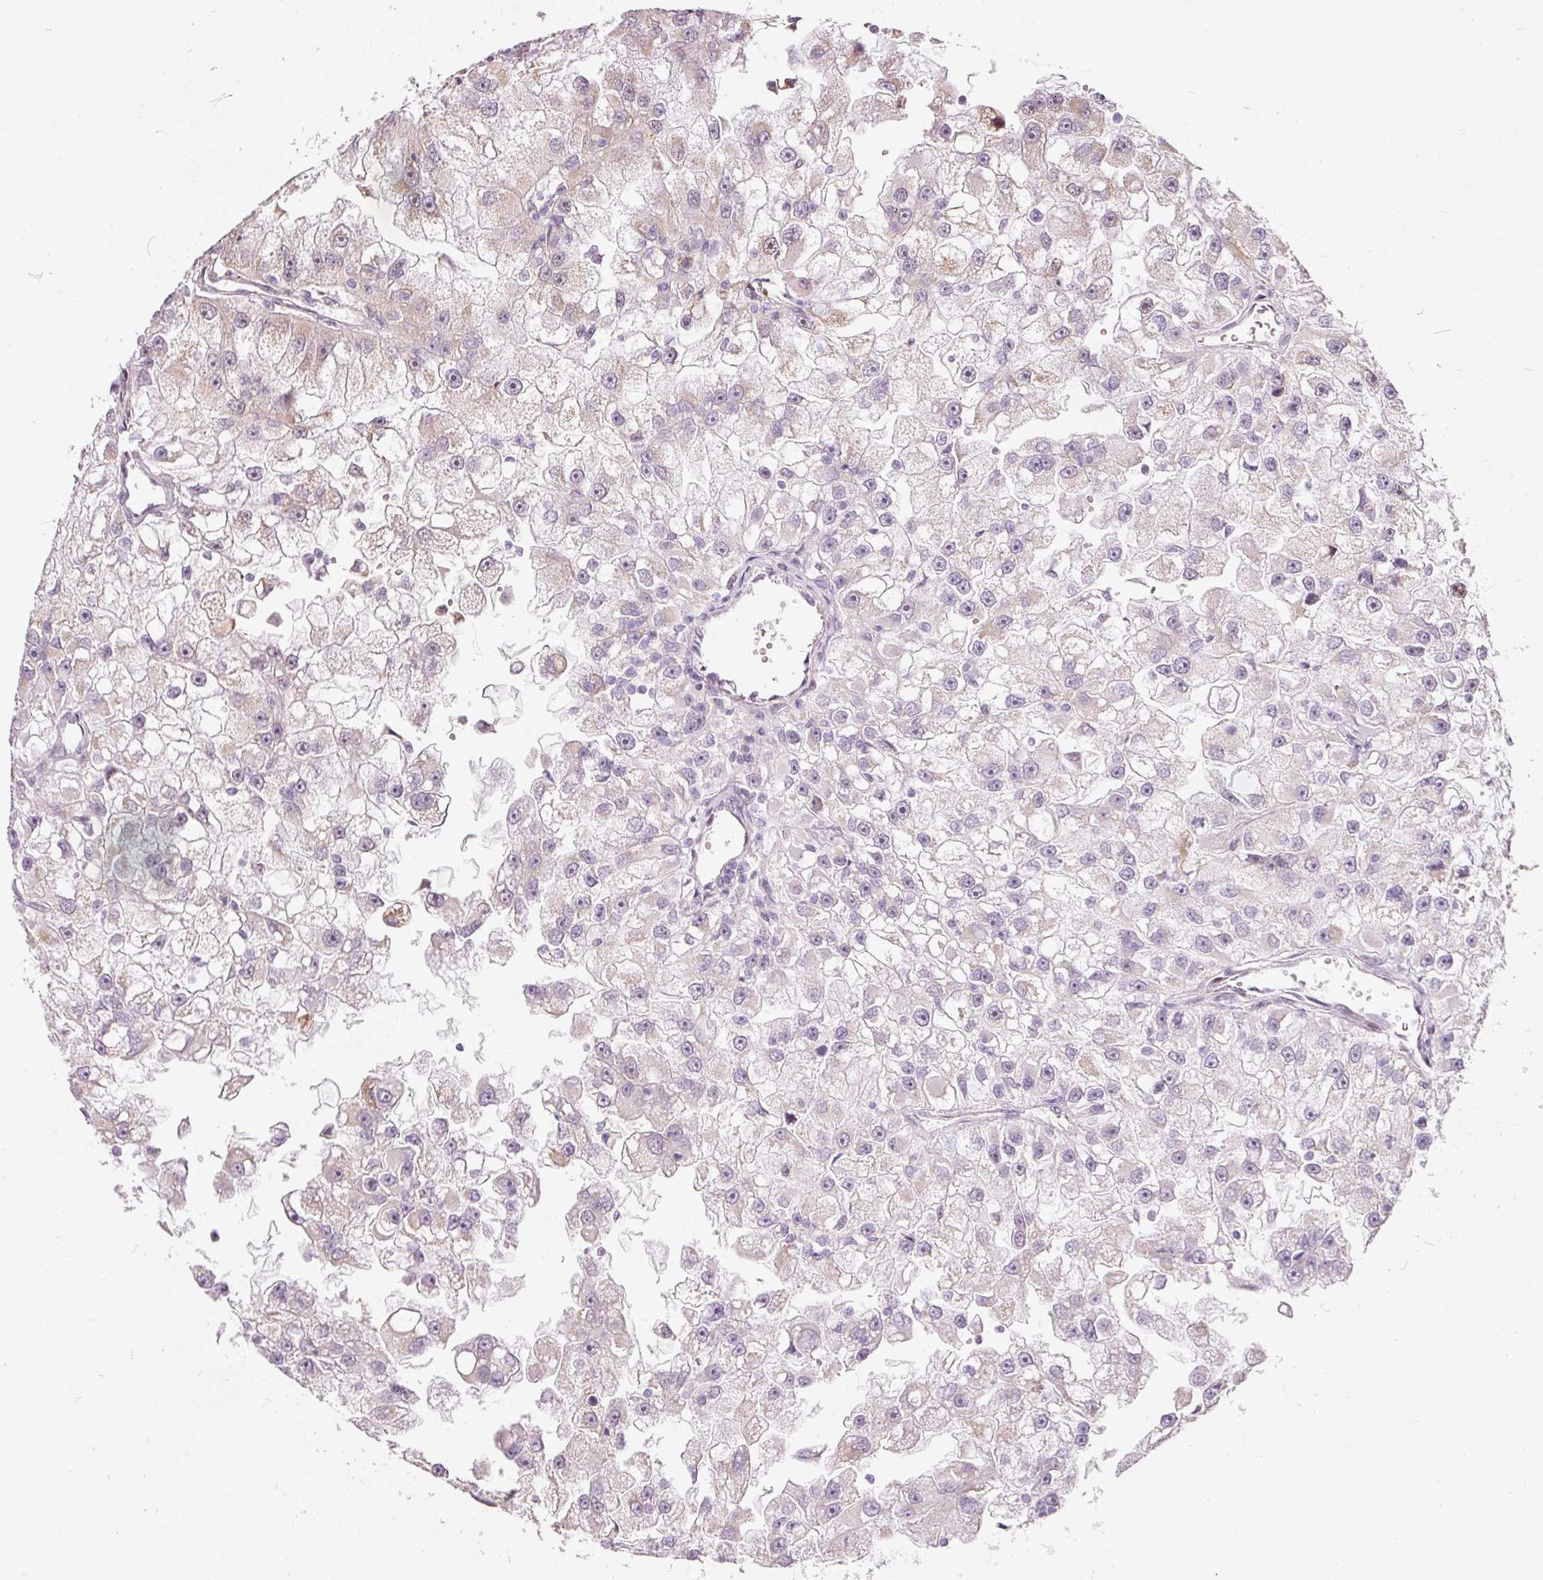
{"staining": {"intensity": "weak", "quantity": "25%-75%", "location": "cytoplasmic/membranous"}, "tissue": "renal cancer", "cell_type": "Tumor cells", "image_type": "cancer", "snomed": [{"axis": "morphology", "description": "Adenocarcinoma, NOS"}, {"axis": "topography", "description": "Kidney"}], "caption": "Immunohistochemical staining of renal adenocarcinoma reveals low levels of weak cytoplasmic/membranous protein staining in approximately 25%-75% of tumor cells.", "gene": "RNF39", "patient": {"sex": "male", "age": 63}}